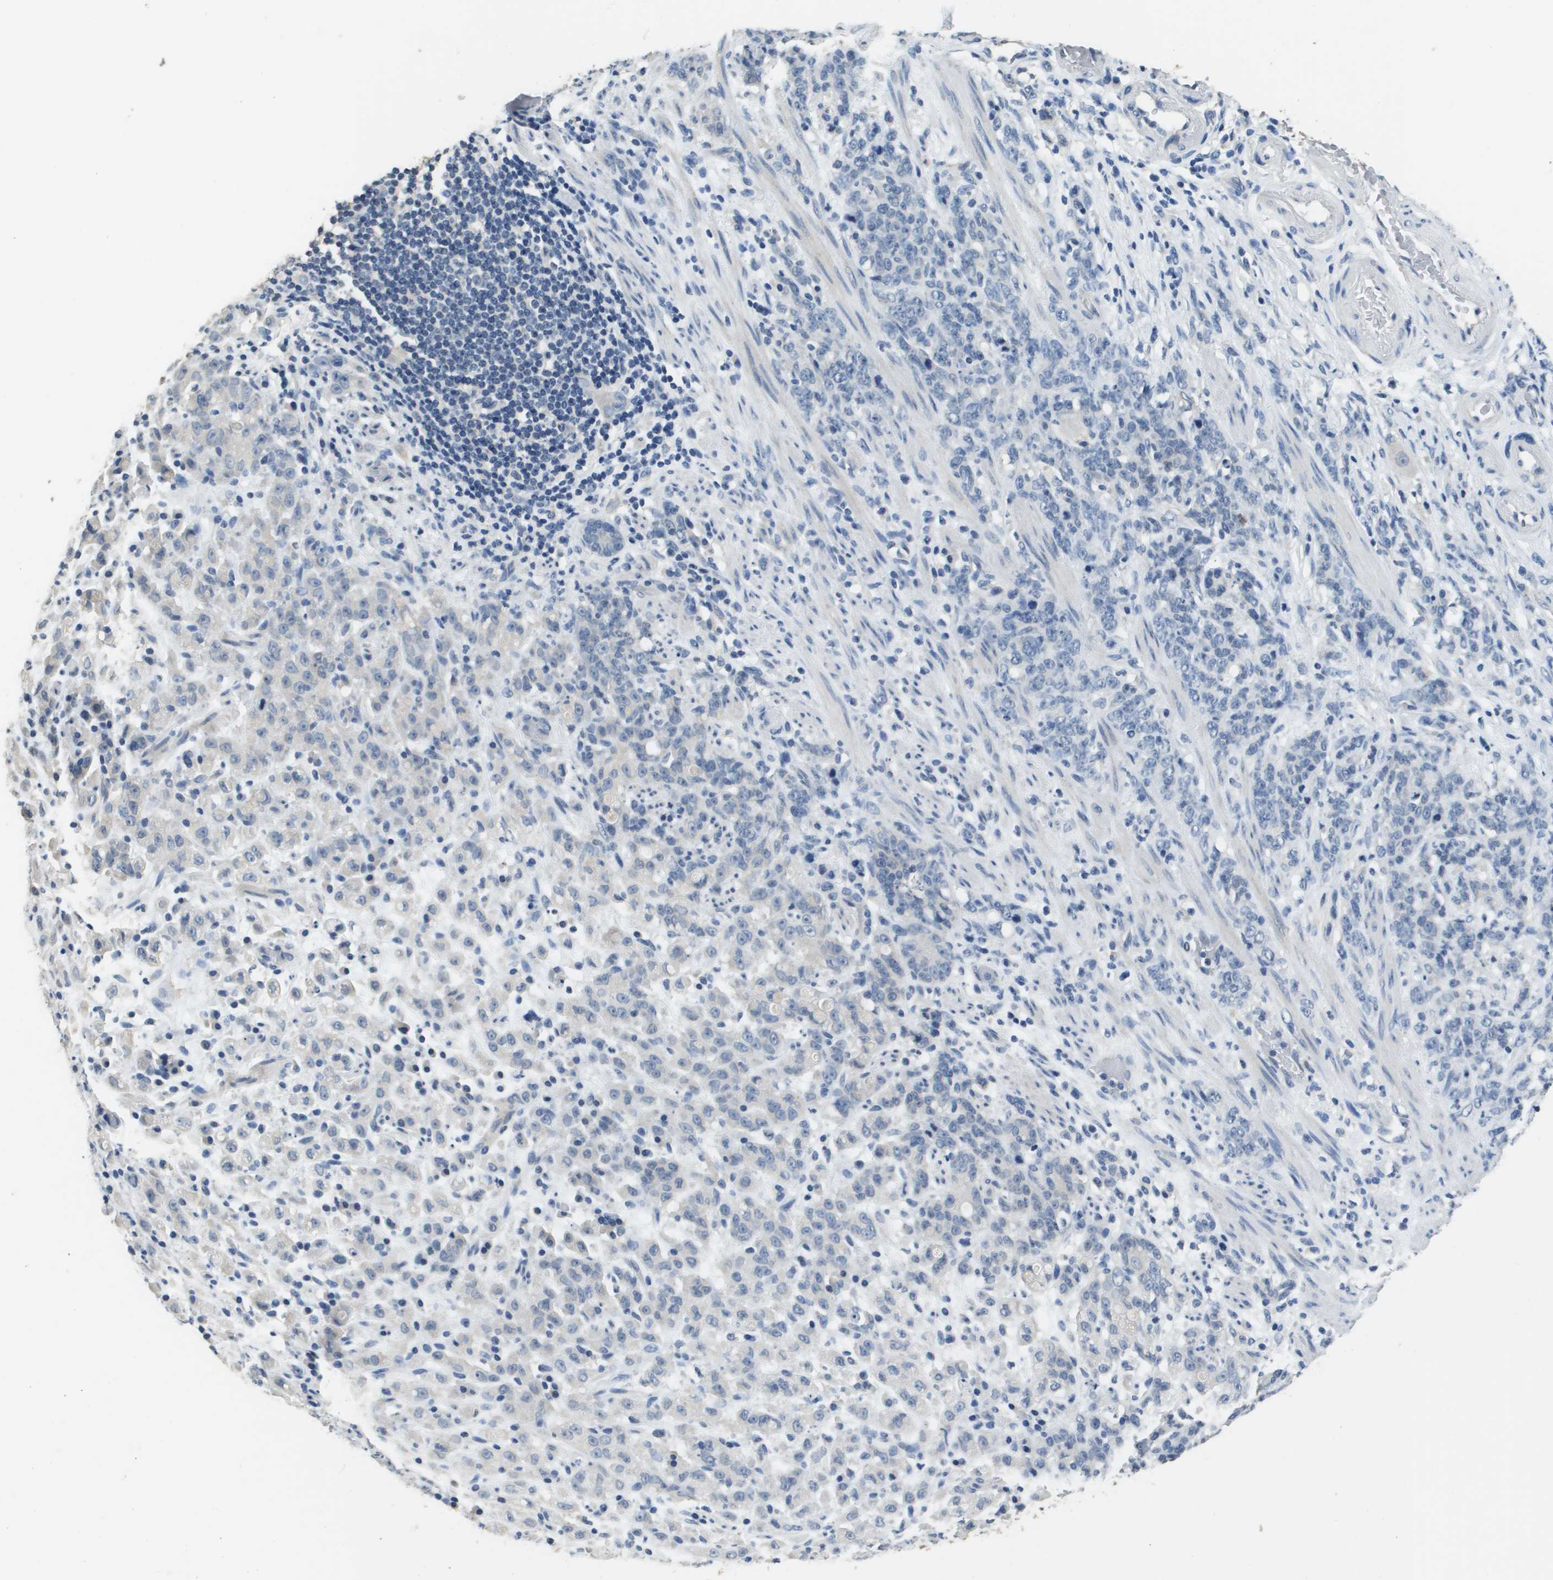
{"staining": {"intensity": "negative", "quantity": "none", "location": "none"}, "tissue": "stomach cancer", "cell_type": "Tumor cells", "image_type": "cancer", "snomed": [{"axis": "morphology", "description": "Adenocarcinoma, NOS"}, {"axis": "topography", "description": "Stomach, lower"}], "caption": "A photomicrograph of stomach adenocarcinoma stained for a protein demonstrates no brown staining in tumor cells.", "gene": "MT3", "patient": {"sex": "male", "age": 88}}